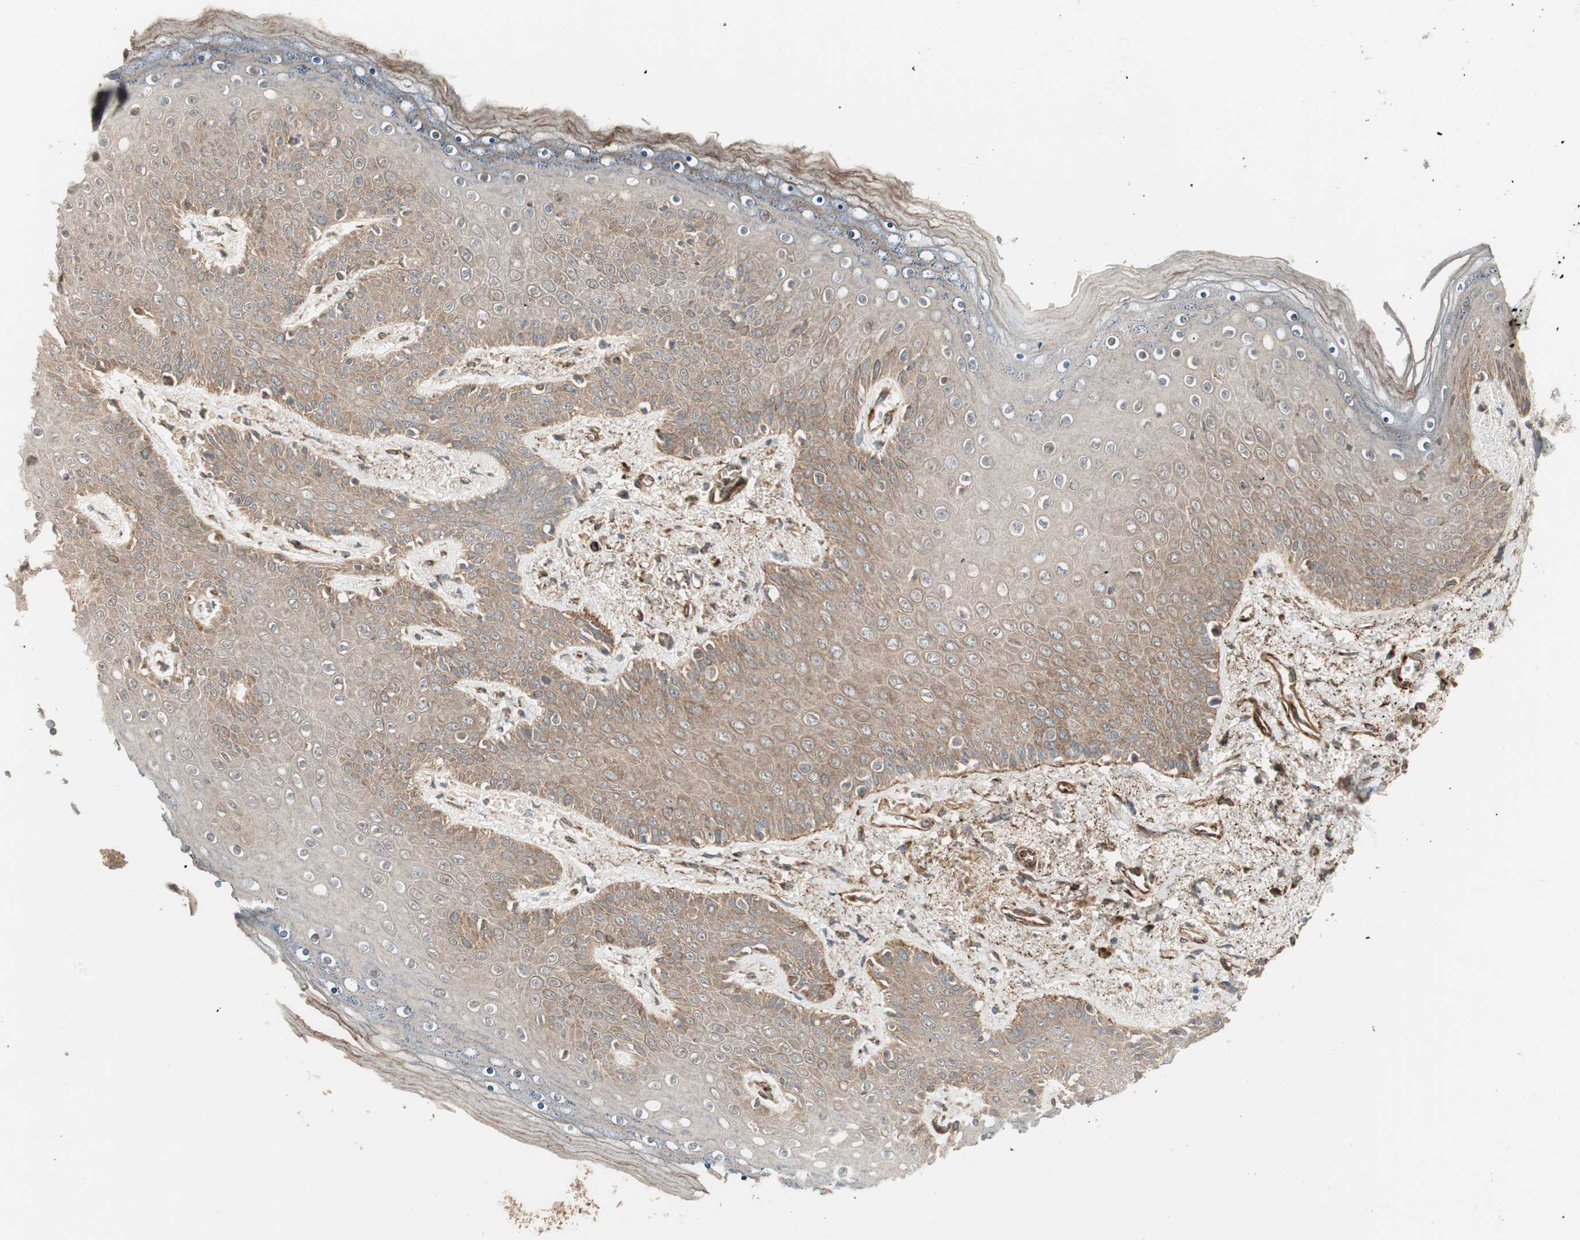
{"staining": {"intensity": "strong", "quantity": ">75%", "location": "cytoplasmic/membranous"}, "tissue": "skin", "cell_type": "Epidermal cells", "image_type": "normal", "snomed": [{"axis": "morphology", "description": "Normal tissue, NOS"}, {"axis": "topography", "description": "Anal"}], "caption": "Strong cytoplasmic/membranous positivity is appreciated in approximately >75% of epidermal cells in normal skin.", "gene": "PPP2R5E", "patient": {"sex": "female", "age": 46}}